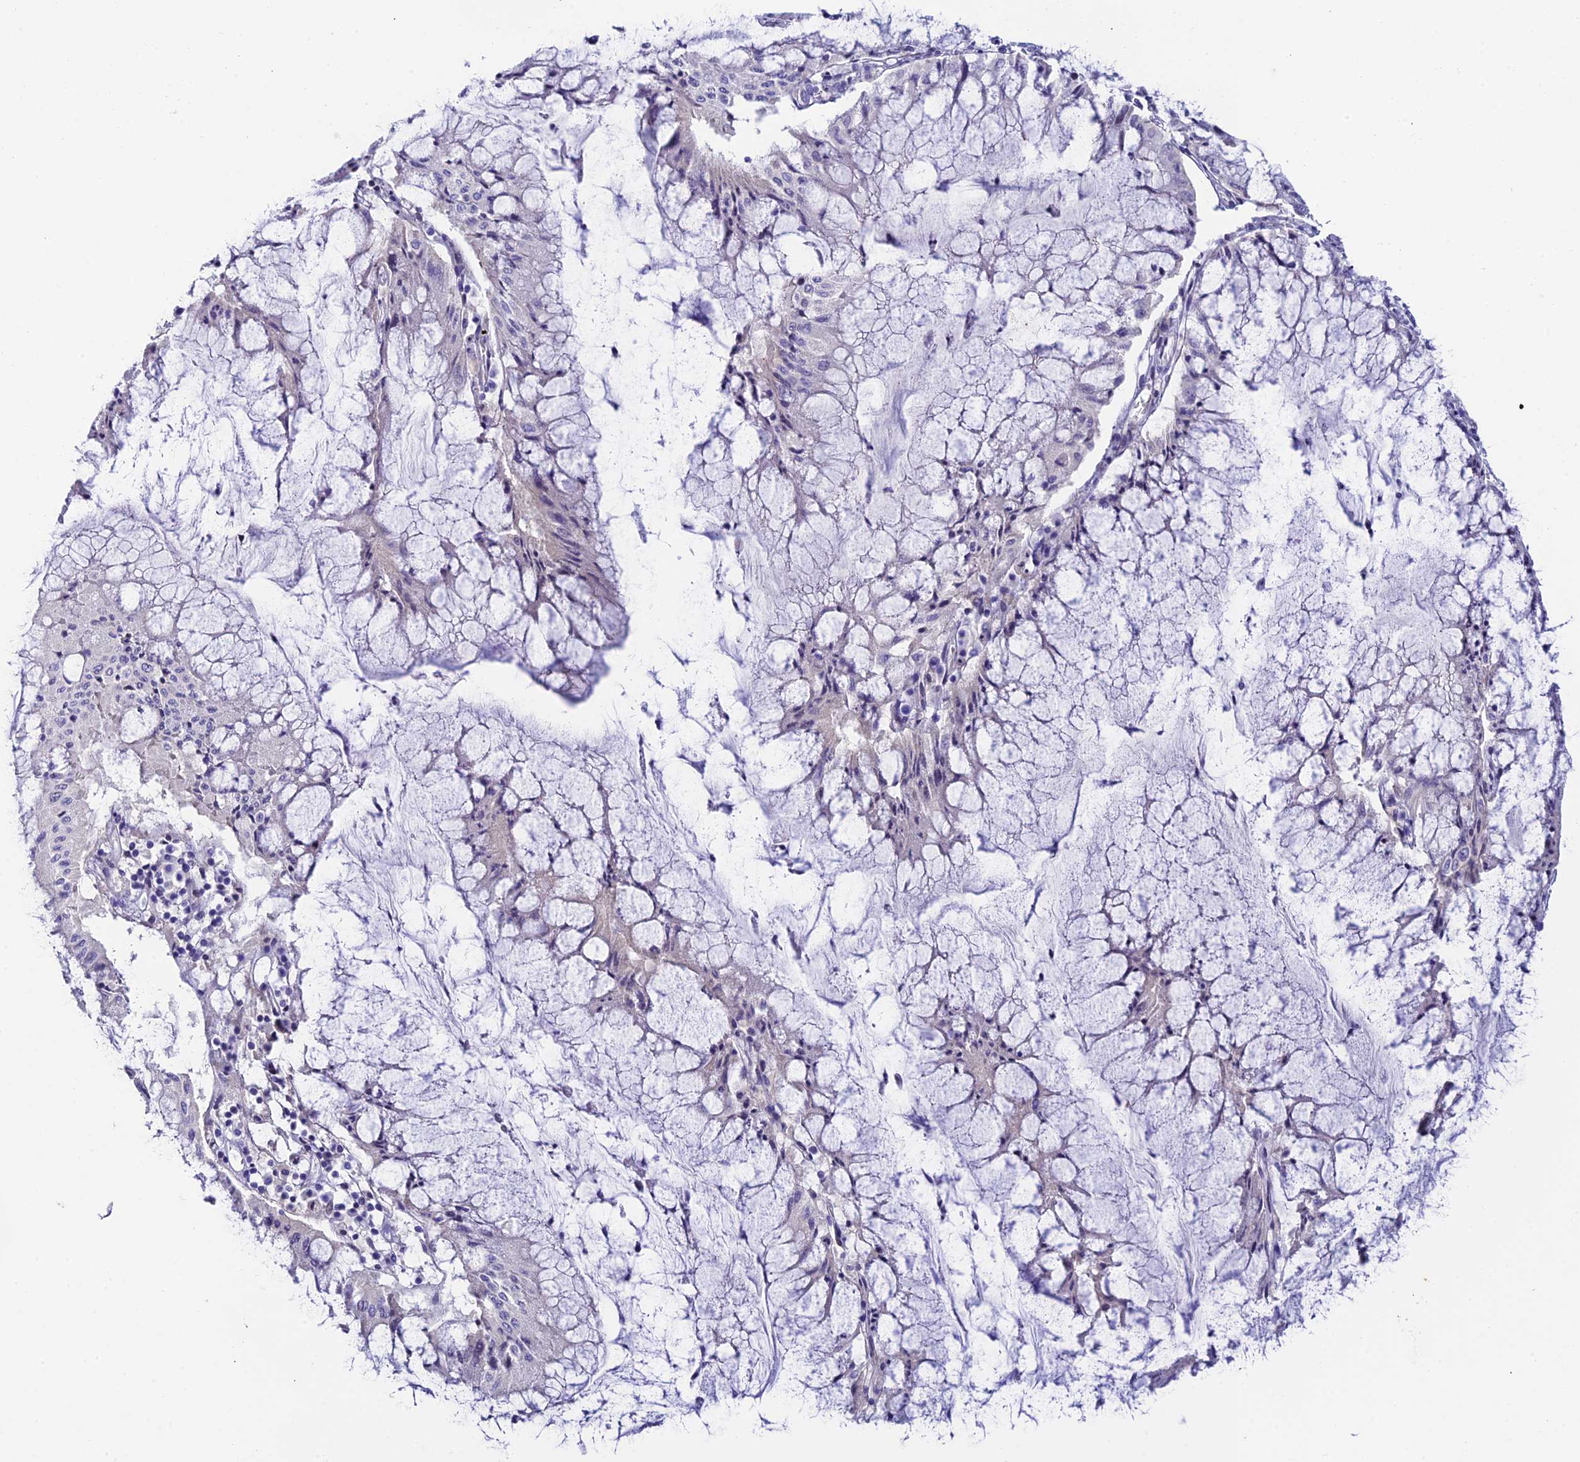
{"staining": {"intensity": "negative", "quantity": "none", "location": "none"}, "tissue": "pancreatic cancer", "cell_type": "Tumor cells", "image_type": "cancer", "snomed": [{"axis": "morphology", "description": "Adenocarcinoma, NOS"}, {"axis": "topography", "description": "Pancreas"}], "caption": "DAB immunohistochemical staining of adenocarcinoma (pancreatic) shows no significant positivity in tumor cells.", "gene": "RASGEF1B", "patient": {"sex": "female", "age": 50}}